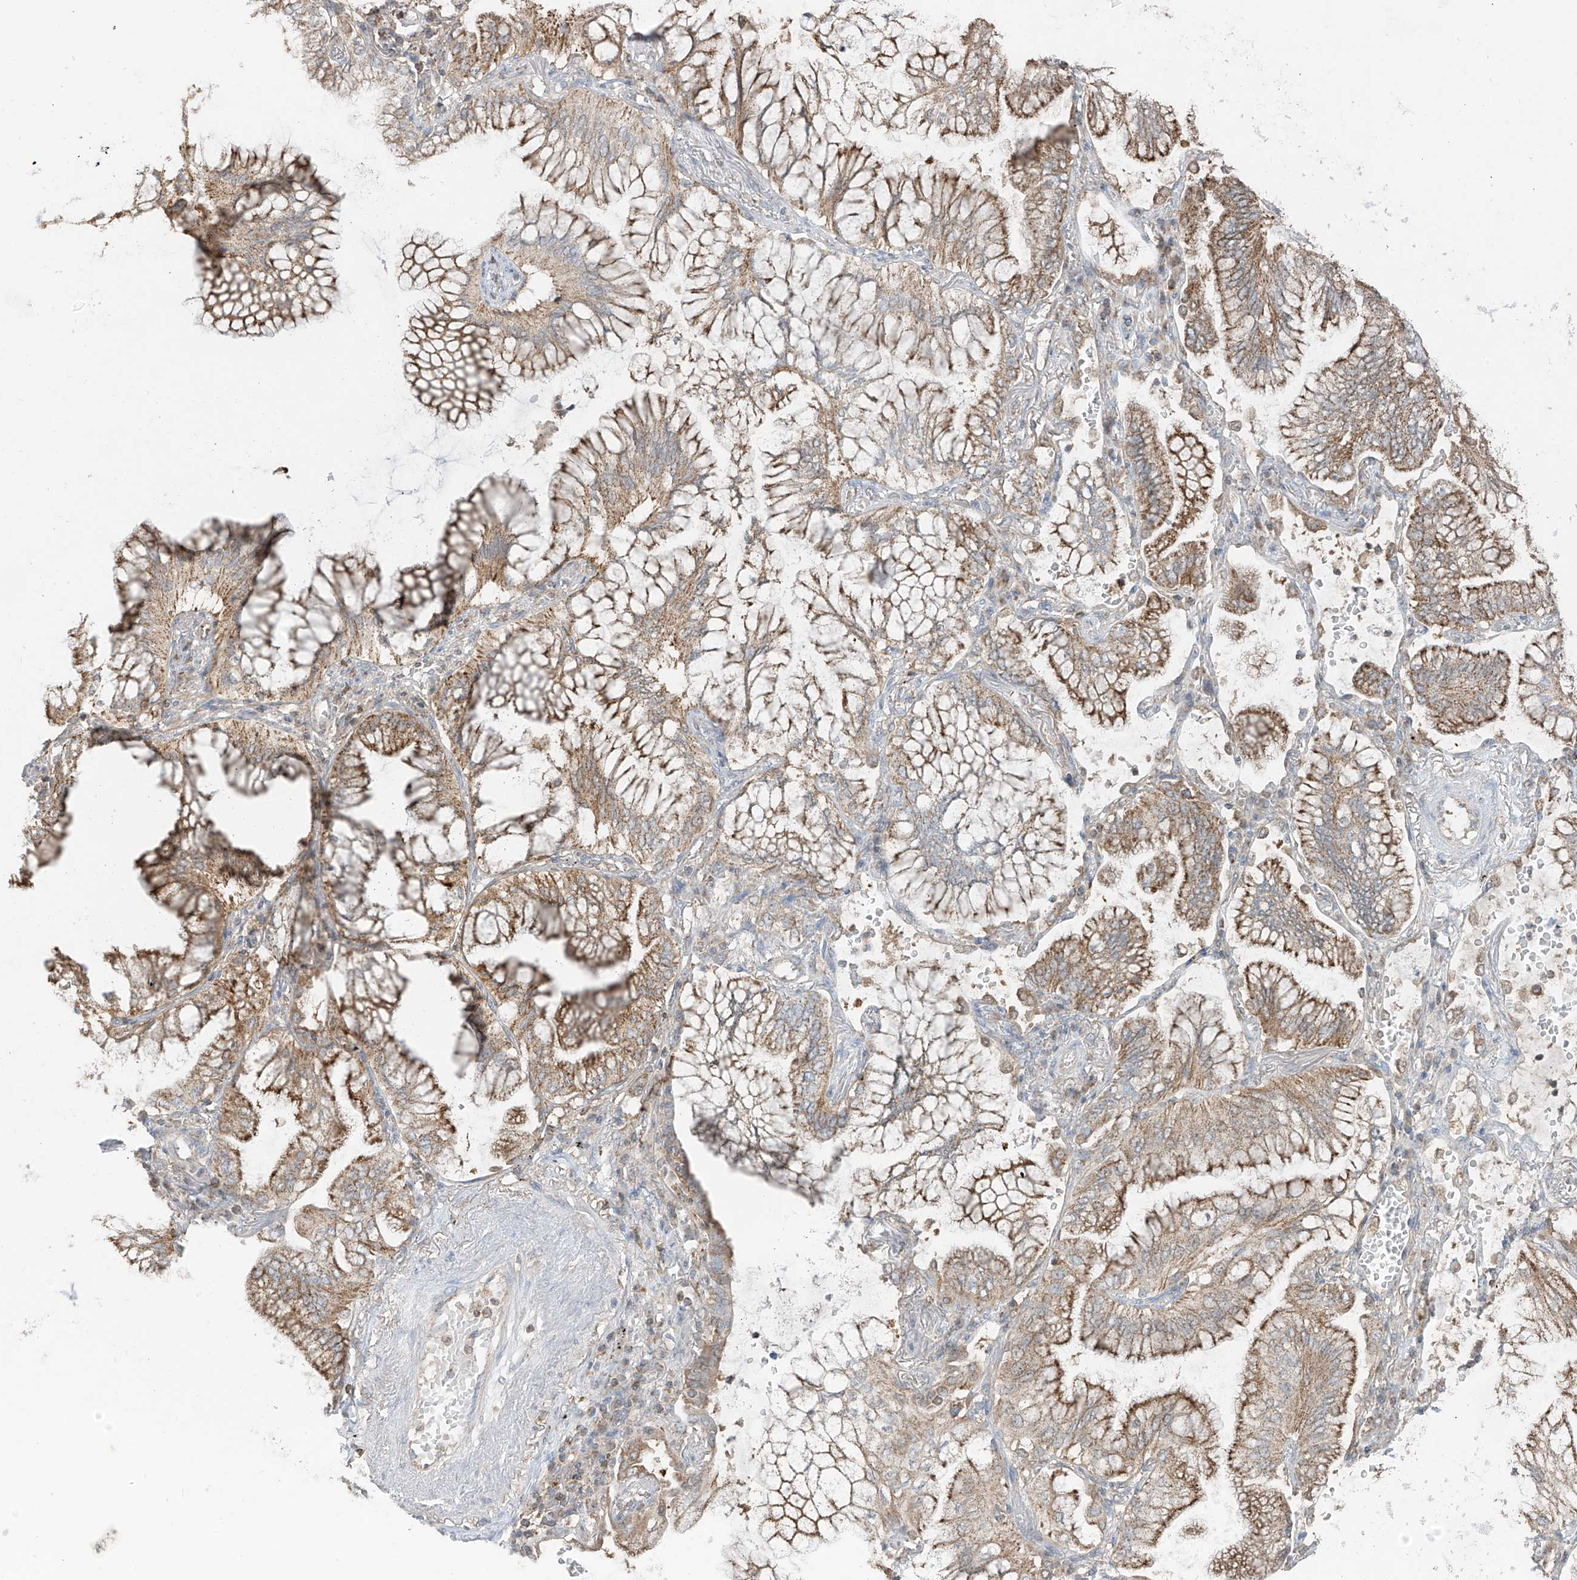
{"staining": {"intensity": "moderate", "quantity": ">75%", "location": "cytoplasmic/membranous"}, "tissue": "lung cancer", "cell_type": "Tumor cells", "image_type": "cancer", "snomed": [{"axis": "morphology", "description": "Adenocarcinoma, NOS"}, {"axis": "topography", "description": "Lung"}], "caption": "DAB immunohistochemical staining of lung cancer demonstrates moderate cytoplasmic/membranous protein staining in approximately >75% of tumor cells.", "gene": "ETHE1", "patient": {"sex": "female", "age": 70}}